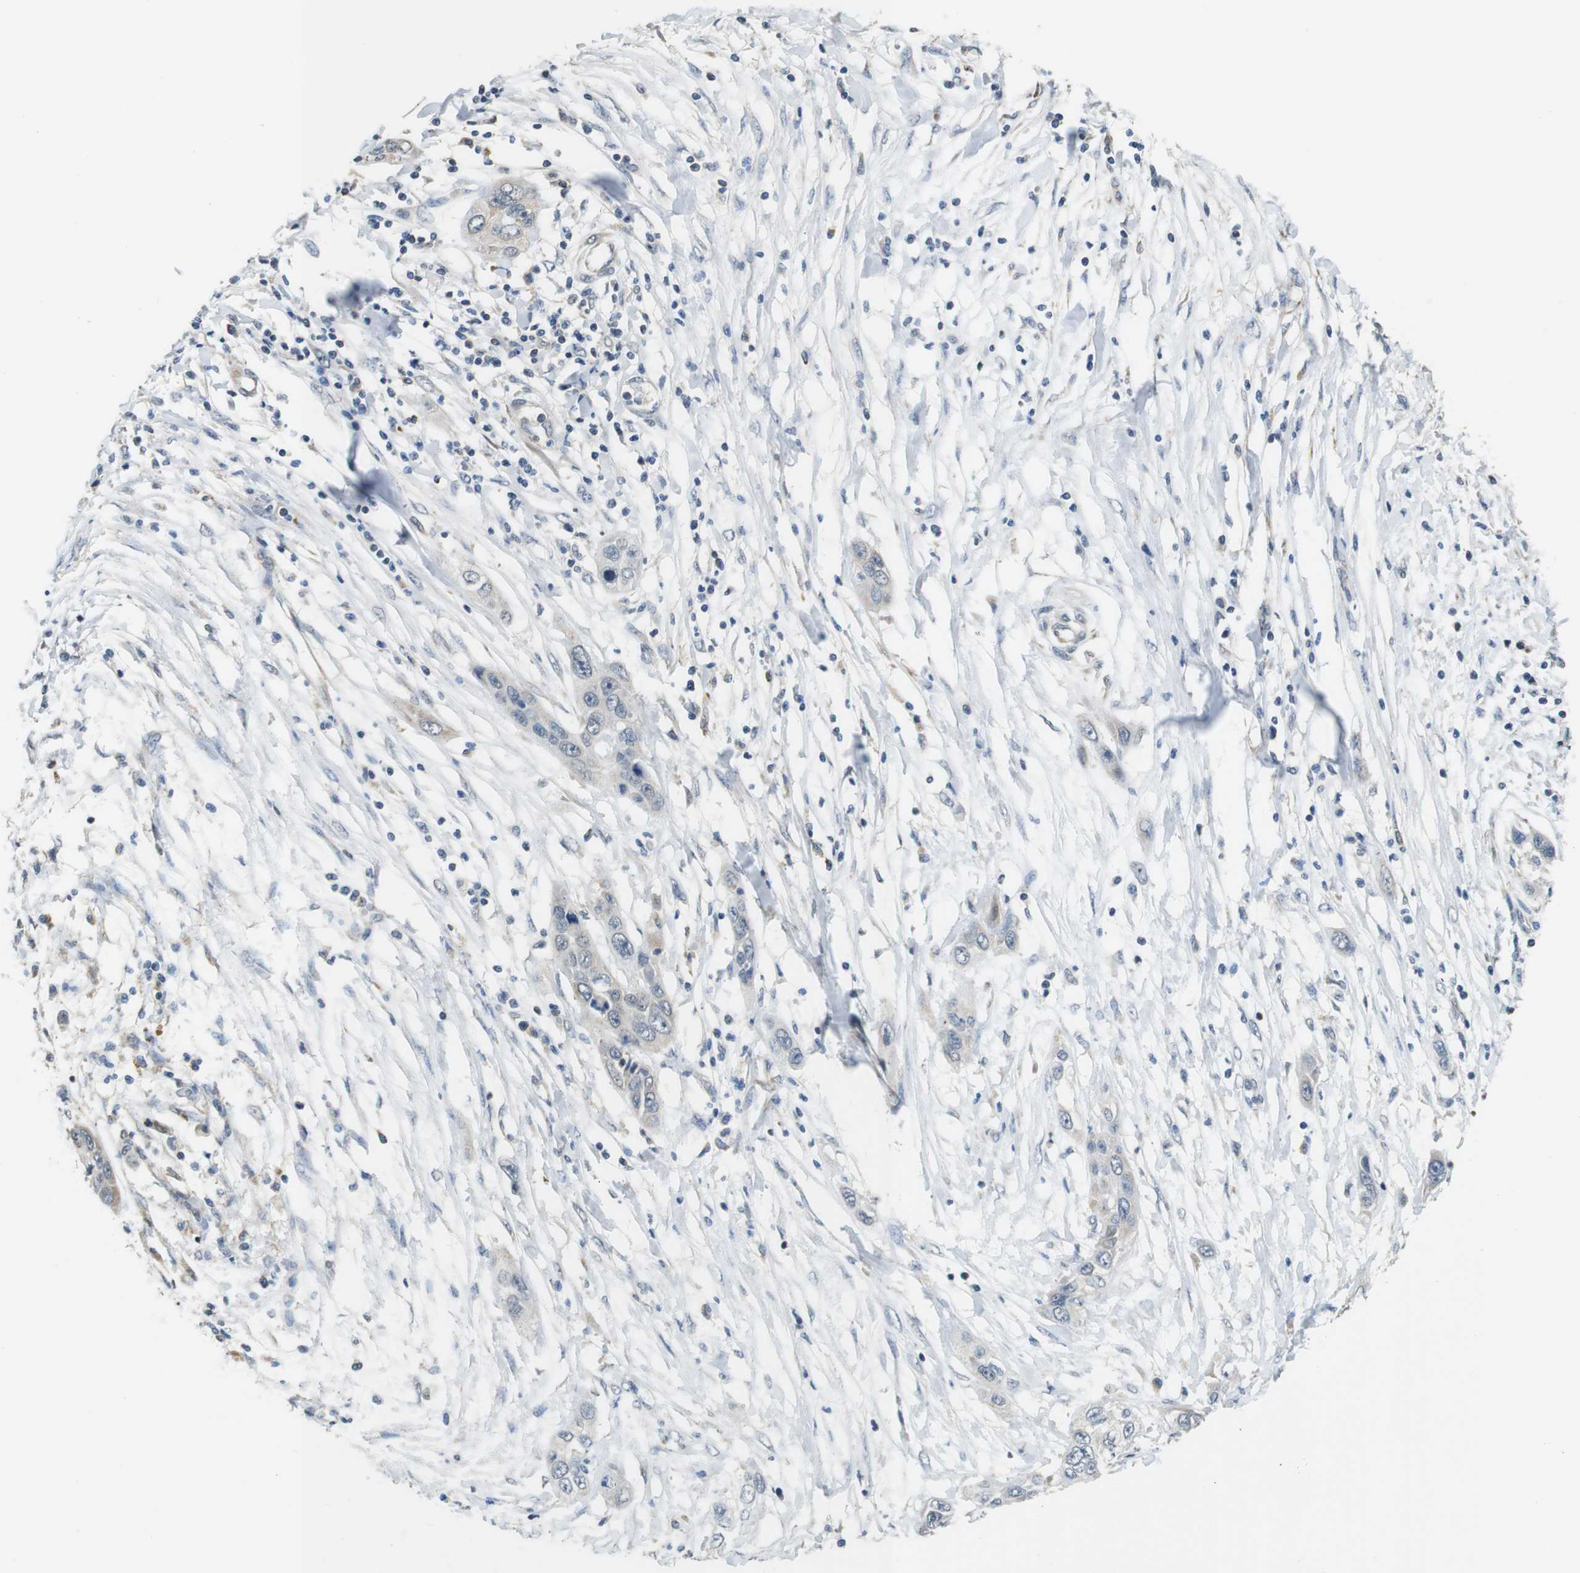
{"staining": {"intensity": "weak", "quantity": "<25%", "location": "cytoplasmic/membranous"}, "tissue": "pancreatic cancer", "cell_type": "Tumor cells", "image_type": "cancer", "snomed": [{"axis": "morphology", "description": "Adenocarcinoma, NOS"}, {"axis": "topography", "description": "Pancreas"}], "caption": "Tumor cells show no significant protein expression in pancreatic adenocarcinoma.", "gene": "CALHM2", "patient": {"sex": "female", "age": 70}}